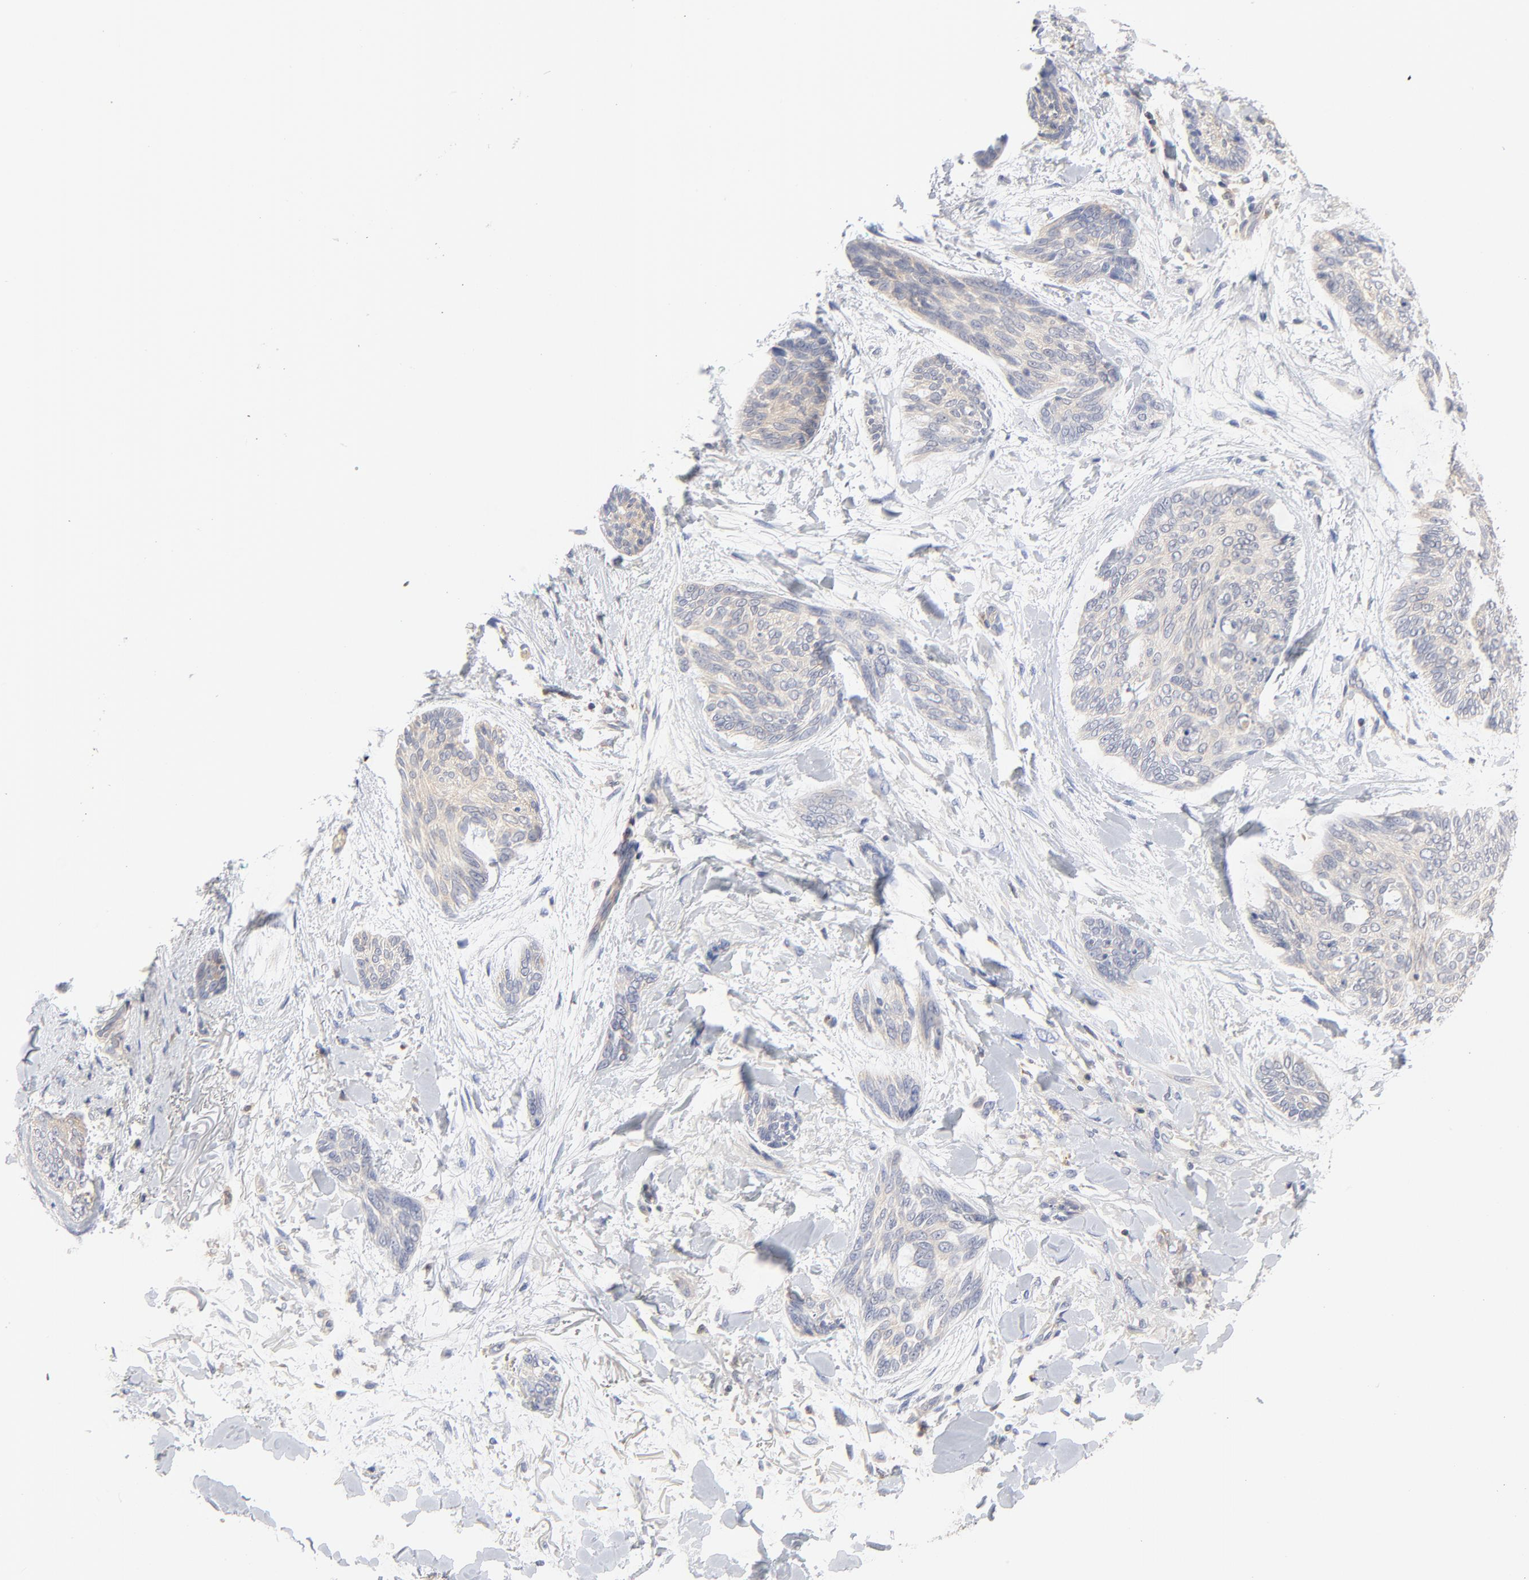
{"staining": {"intensity": "negative", "quantity": "none", "location": "none"}, "tissue": "skin cancer", "cell_type": "Tumor cells", "image_type": "cancer", "snomed": [{"axis": "morphology", "description": "Normal tissue, NOS"}, {"axis": "morphology", "description": "Basal cell carcinoma"}, {"axis": "topography", "description": "Skin"}], "caption": "High magnification brightfield microscopy of basal cell carcinoma (skin) stained with DAB (3,3'-diaminobenzidine) (brown) and counterstained with hematoxylin (blue): tumor cells show no significant positivity.", "gene": "CAB39L", "patient": {"sex": "female", "age": 71}}